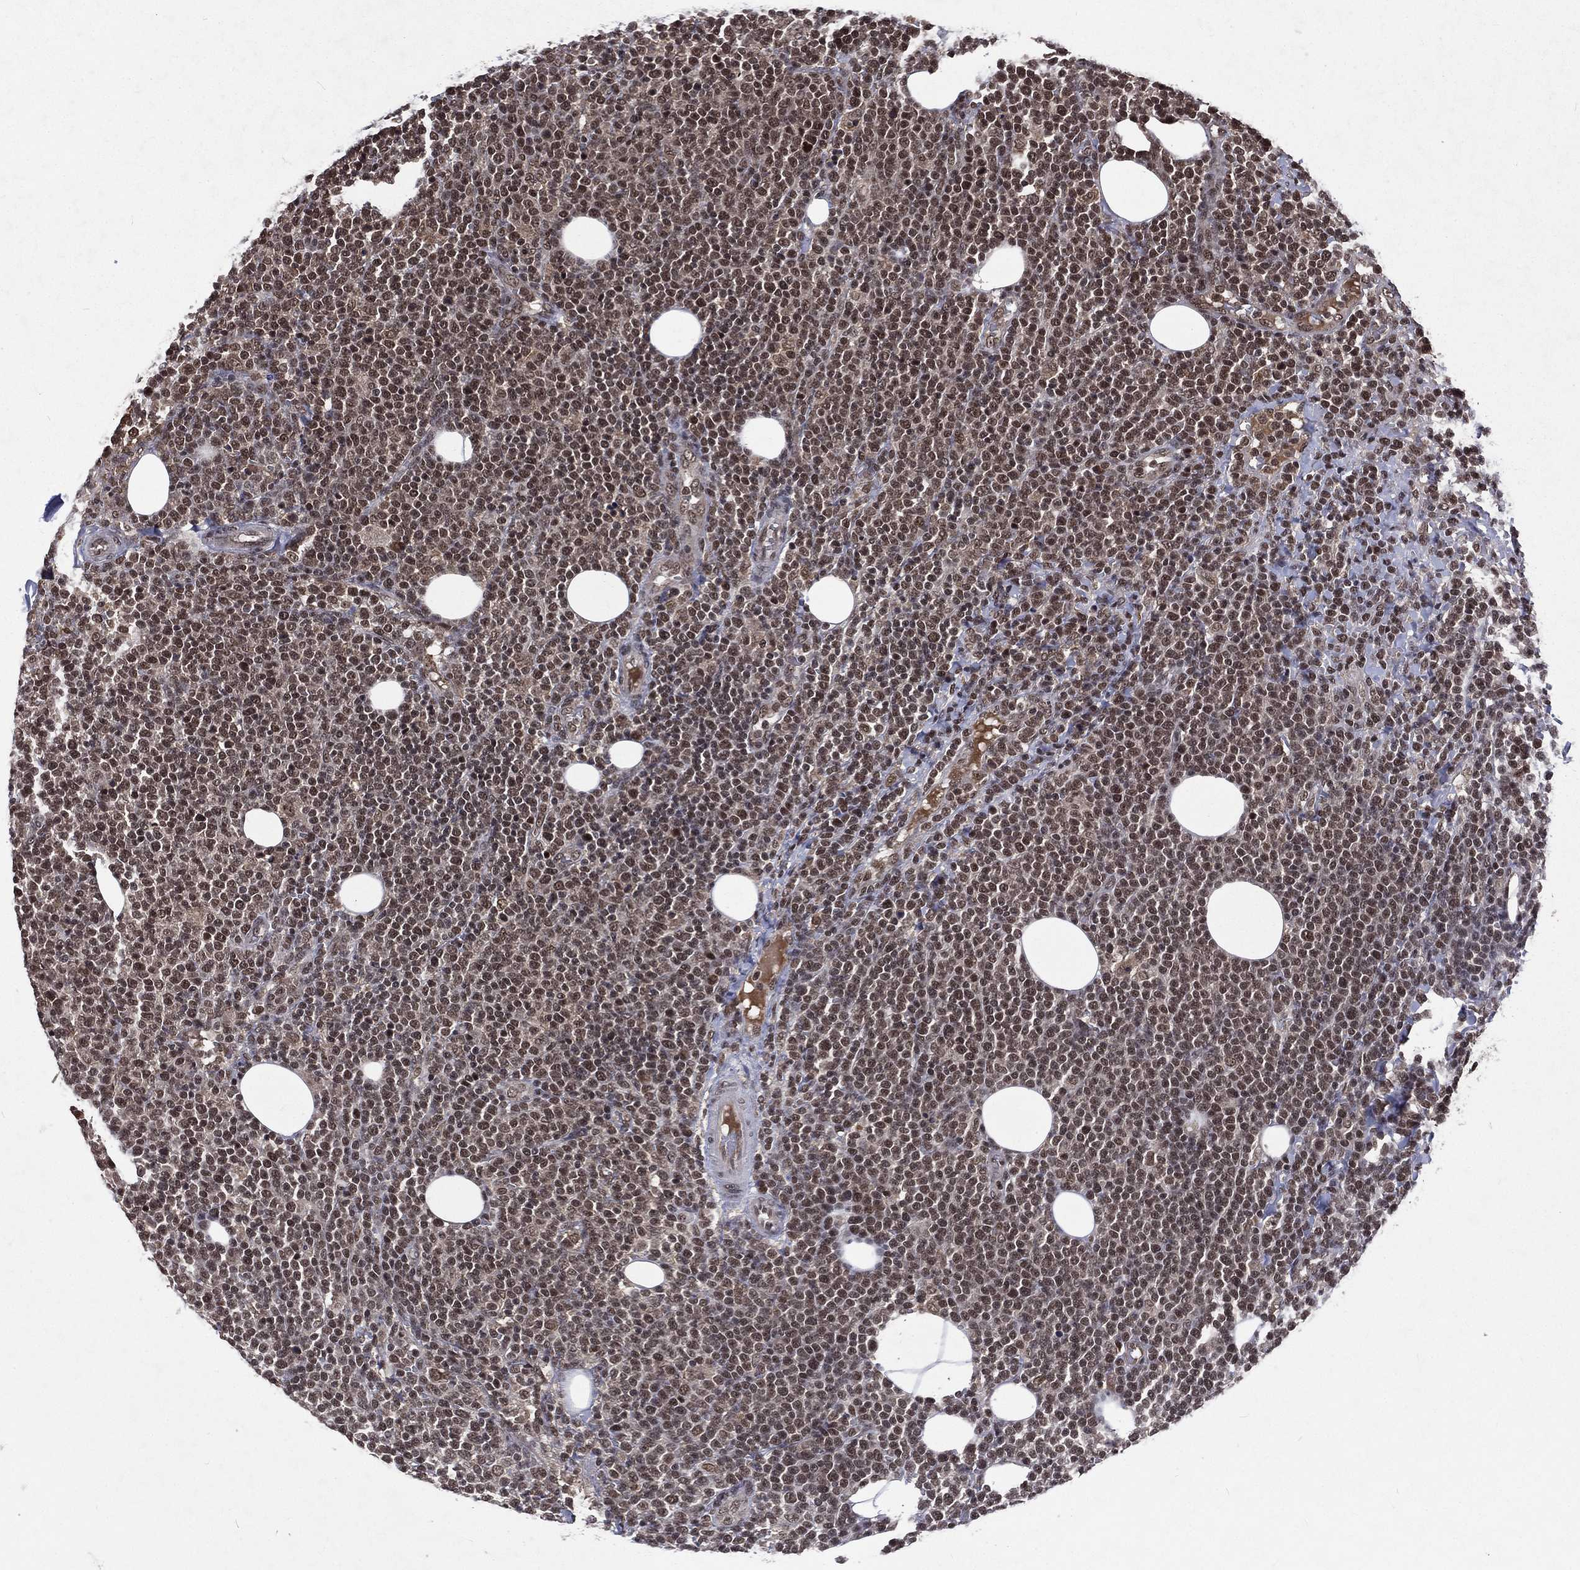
{"staining": {"intensity": "strong", "quantity": "<25%", "location": "nuclear"}, "tissue": "lymphoma", "cell_type": "Tumor cells", "image_type": "cancer", "snomed": [{"axis": "morphology", "description": "Malignant lymphoma, non-Hodgkin's type, High grade"}, {"axis": "topography", "description": "Lymph node"}], "caption": "Immunohistochemistry image of neoplastic tissue: high-grade malignant lymphoma, non-Hodgkin's type stained using immunohistochemistry exhibits medium levels of strong protein expression localized specifically in the nuclear of tumor cells, appearing as a nuclear brown color.", "gene": "DMAP1", "patient": {"sex": "male", "age": 61}}